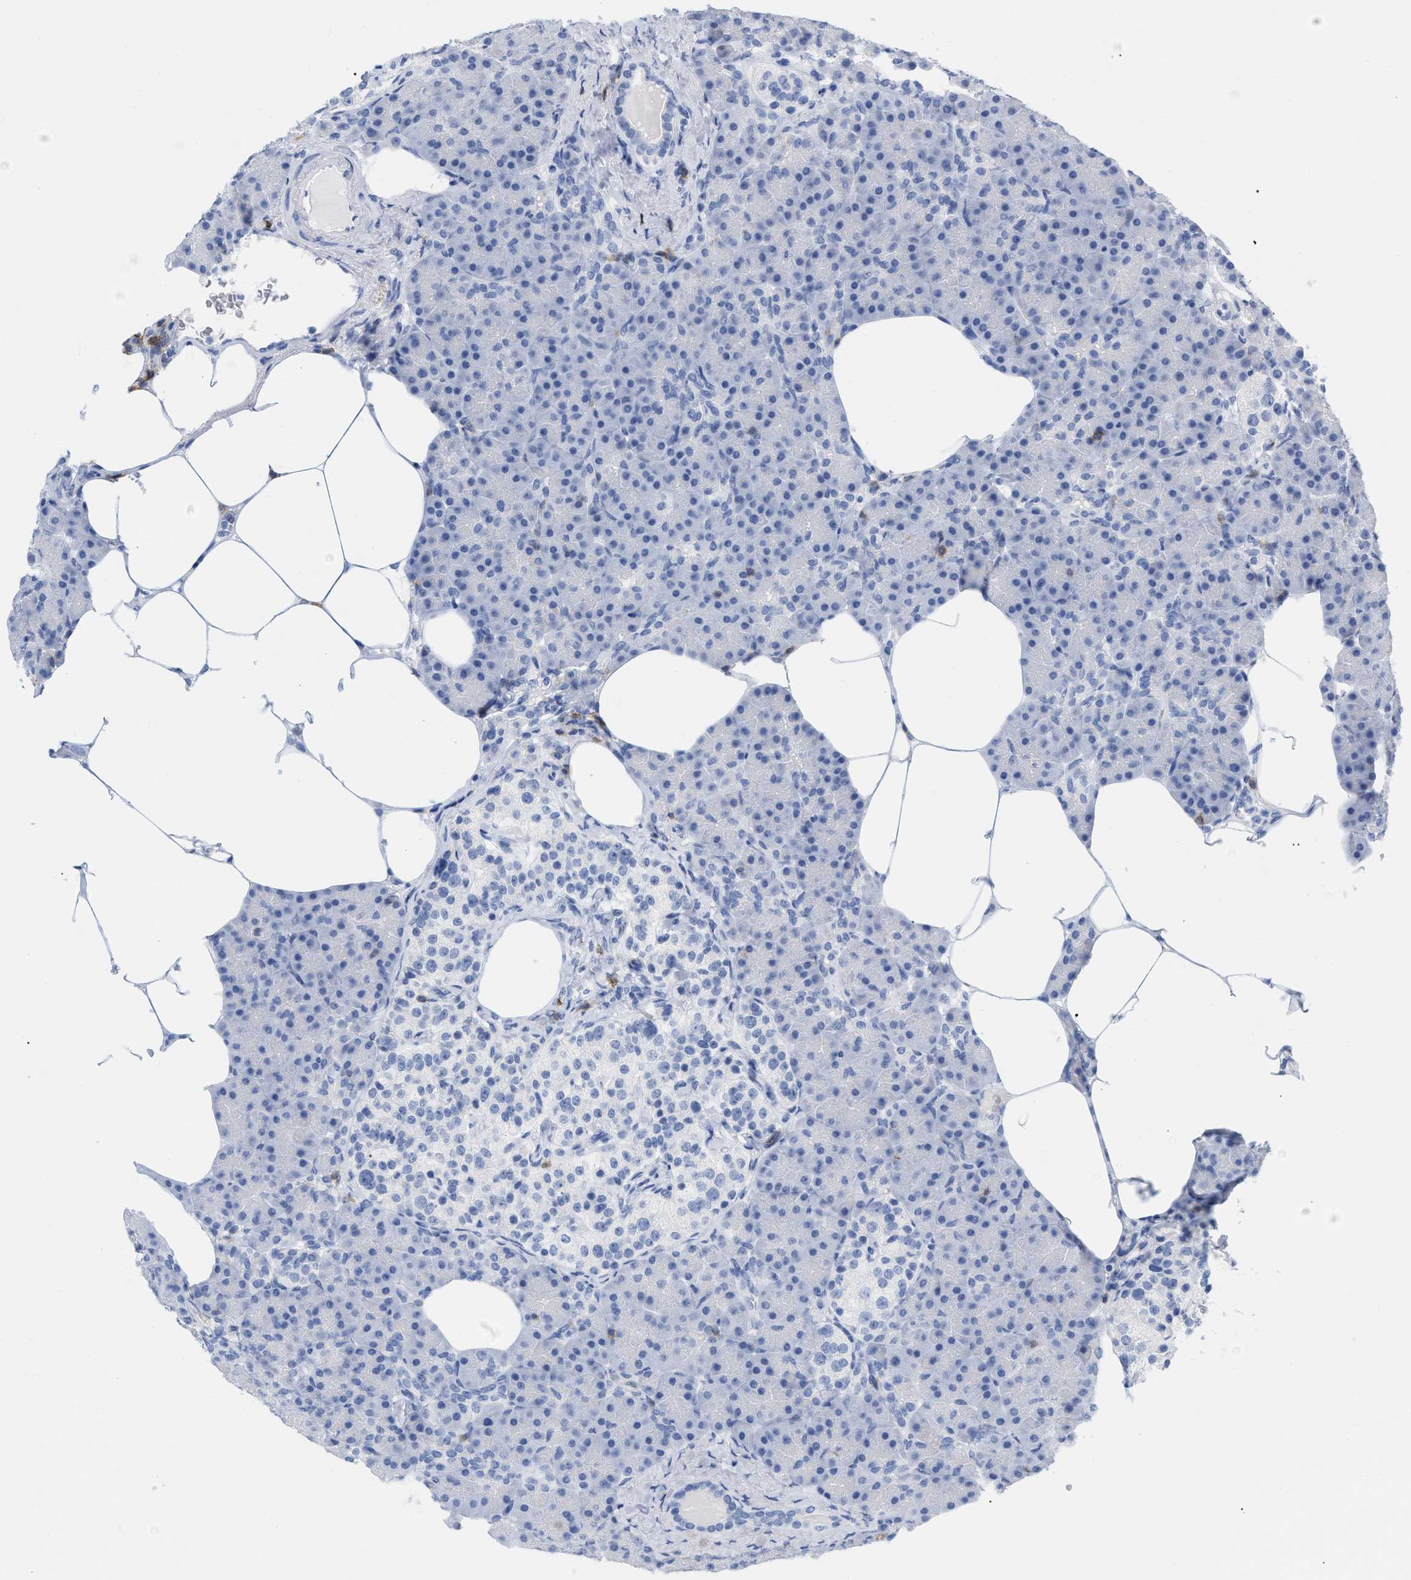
{"staining": {"intensity": "negative", "quantity": "none", "location": "none"}, "tissue": "pancreas", "cell_type": "Exocrine glandular cells", "image_type": "normal", "snomed": [{"axis": "morphology", "description": "Normal tissue, NOS"}, {"axis": "topography", "description": "Pancreas"}], "caption": "Immunohistochemistry (IHC) image of benign human pancreas stained for a protein (brown), which displays no expression in exocrine glandular cells. (Immunohistochemistry, brightfield microscopy, high magnification).", "gene": "CD5", "patient": {"sex": "female", "age": 70}}